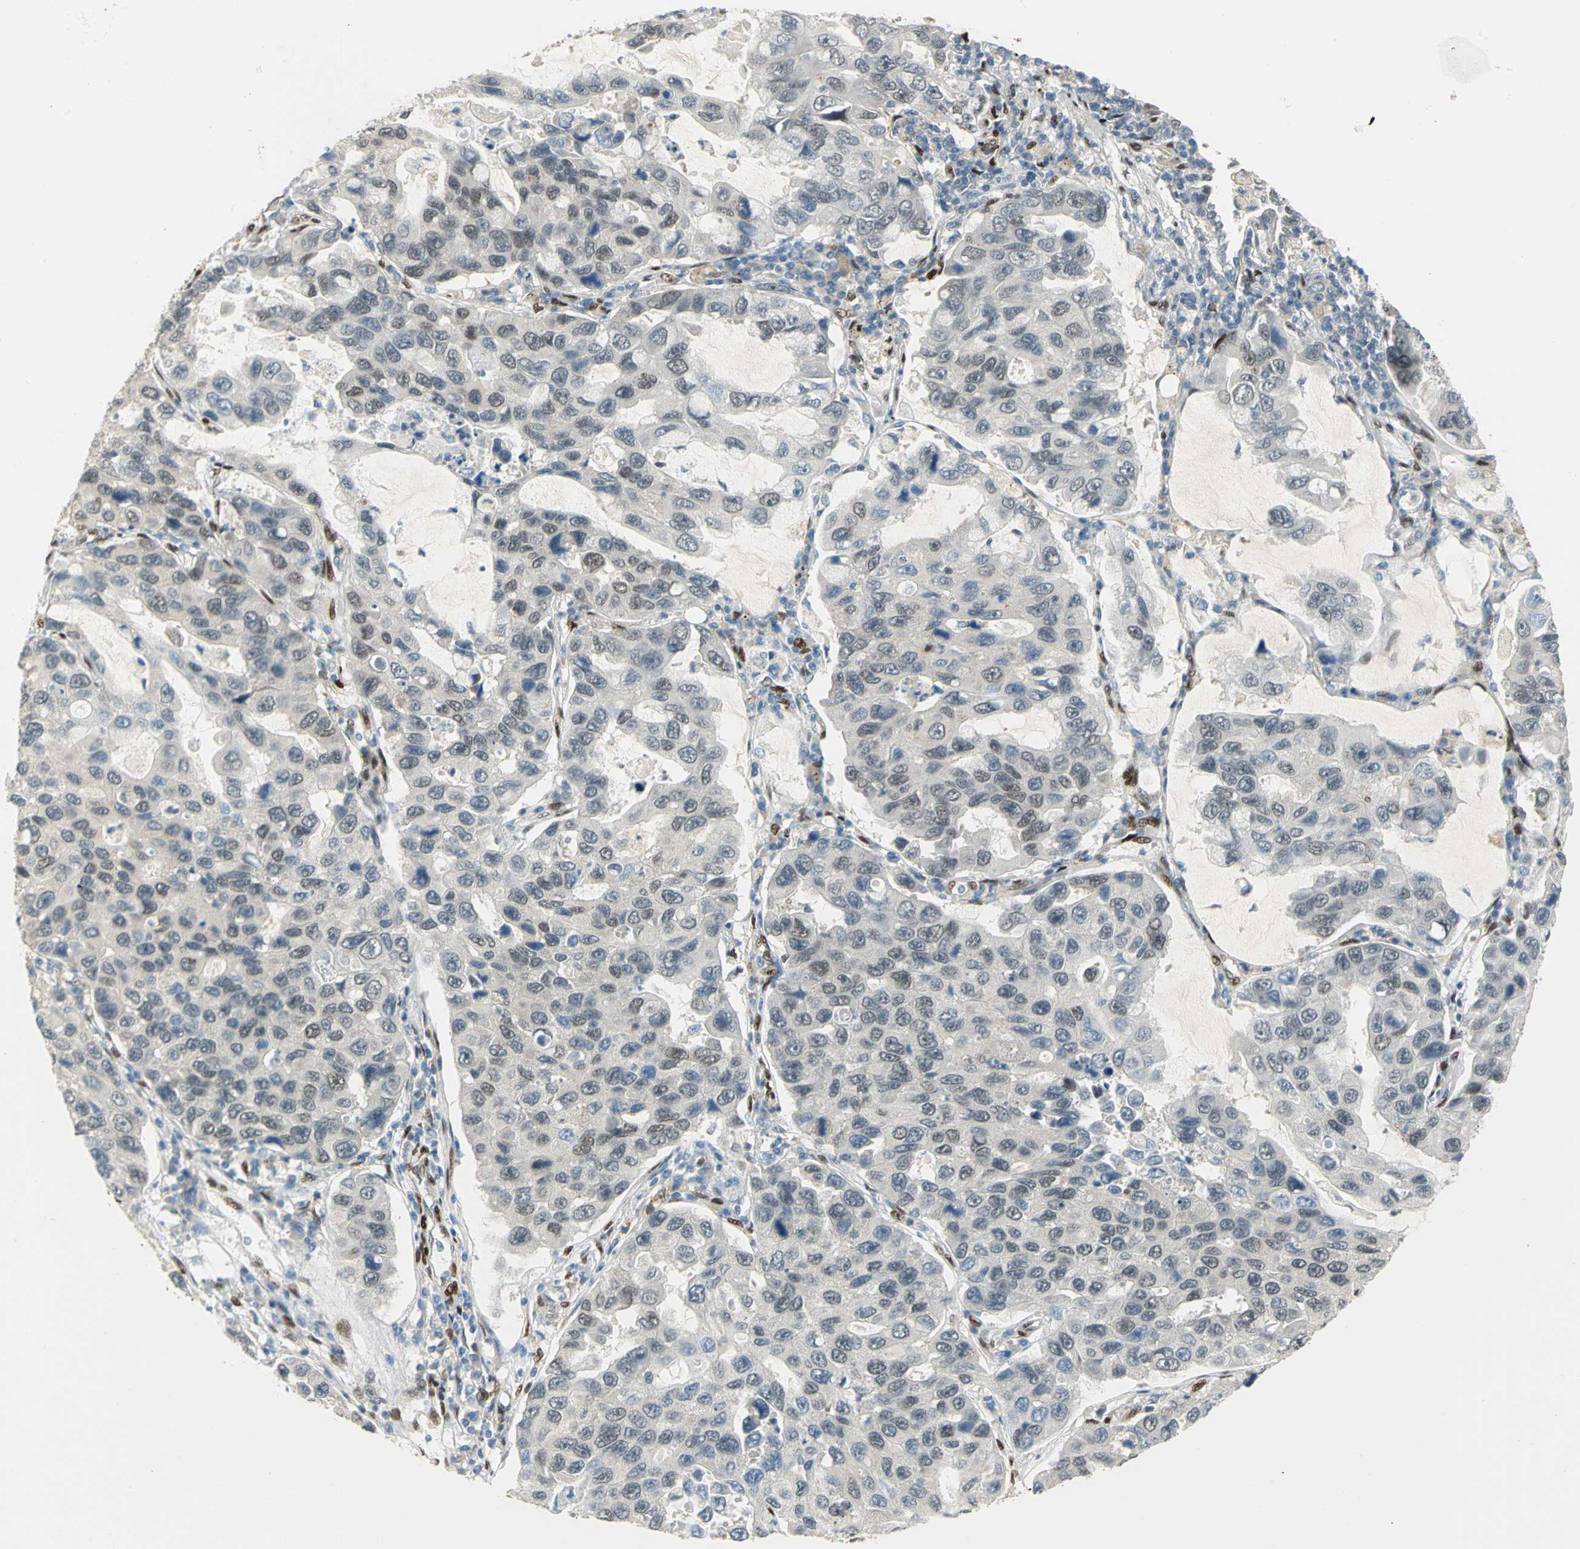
{"staining": {"intensity": "negative", "quantity": "none", "location": "none"}, "tissue": "lung cancer", "cell_type": "Tumor cells", "image_type": "cancer", "snomed": [{"axis": "morphology", "description": "Adenocarcinoma, NOS"}, {"axis": "topography", "description": "Lung"}], "caption": "An immunohistochemistry image of lung adenocarcinoma is shown. There is no staining in tumor cells of lung adenocarcinoma.", "gene": "RBFOX2", "patient": {"sex": "male", "age": 64}}